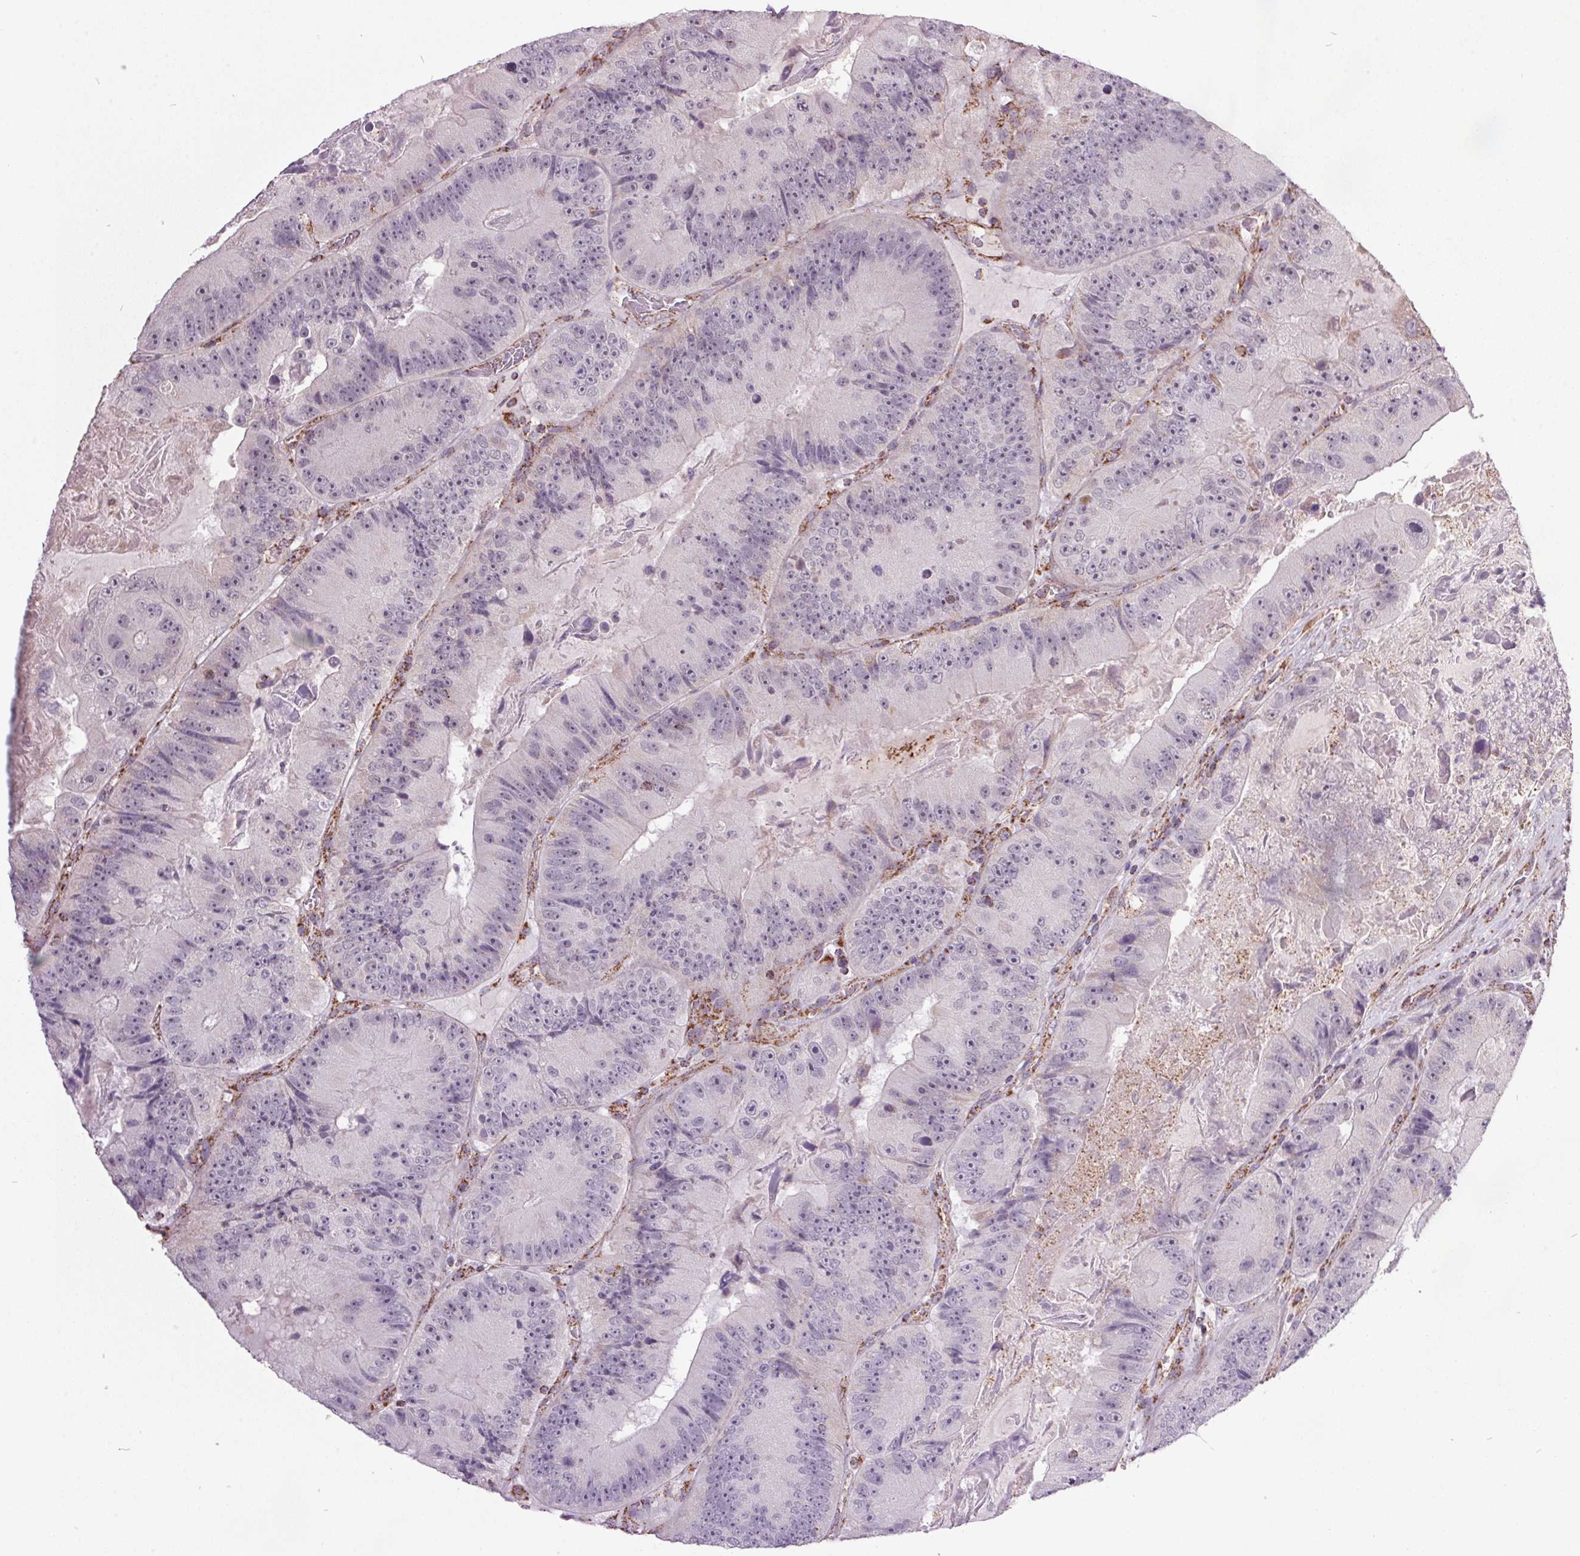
{"staining": {"intensity": "negative", "quantity": "none", "location": "none"}, "tissue": "colorectal cancer", "cell_type": "Tumor cells", "image_type": "cancer", "snomed": [{"axis": "morphology", "description": "Adenocarcinoma, NOS"}, {"axis": "topography", "description": "Colon"}], "caption": "Micrograph shows no protein positivity in tumor cells of colorectal cancer (adenocarcinoma) tissue. (DAB (3,3'-diaminobenzidine) immunohistochemistry (IHC) visualized using brightfield microscopy, high magnification).", "gene": "NDUFS6", "patient": {"sex": "female", "age": 86}}